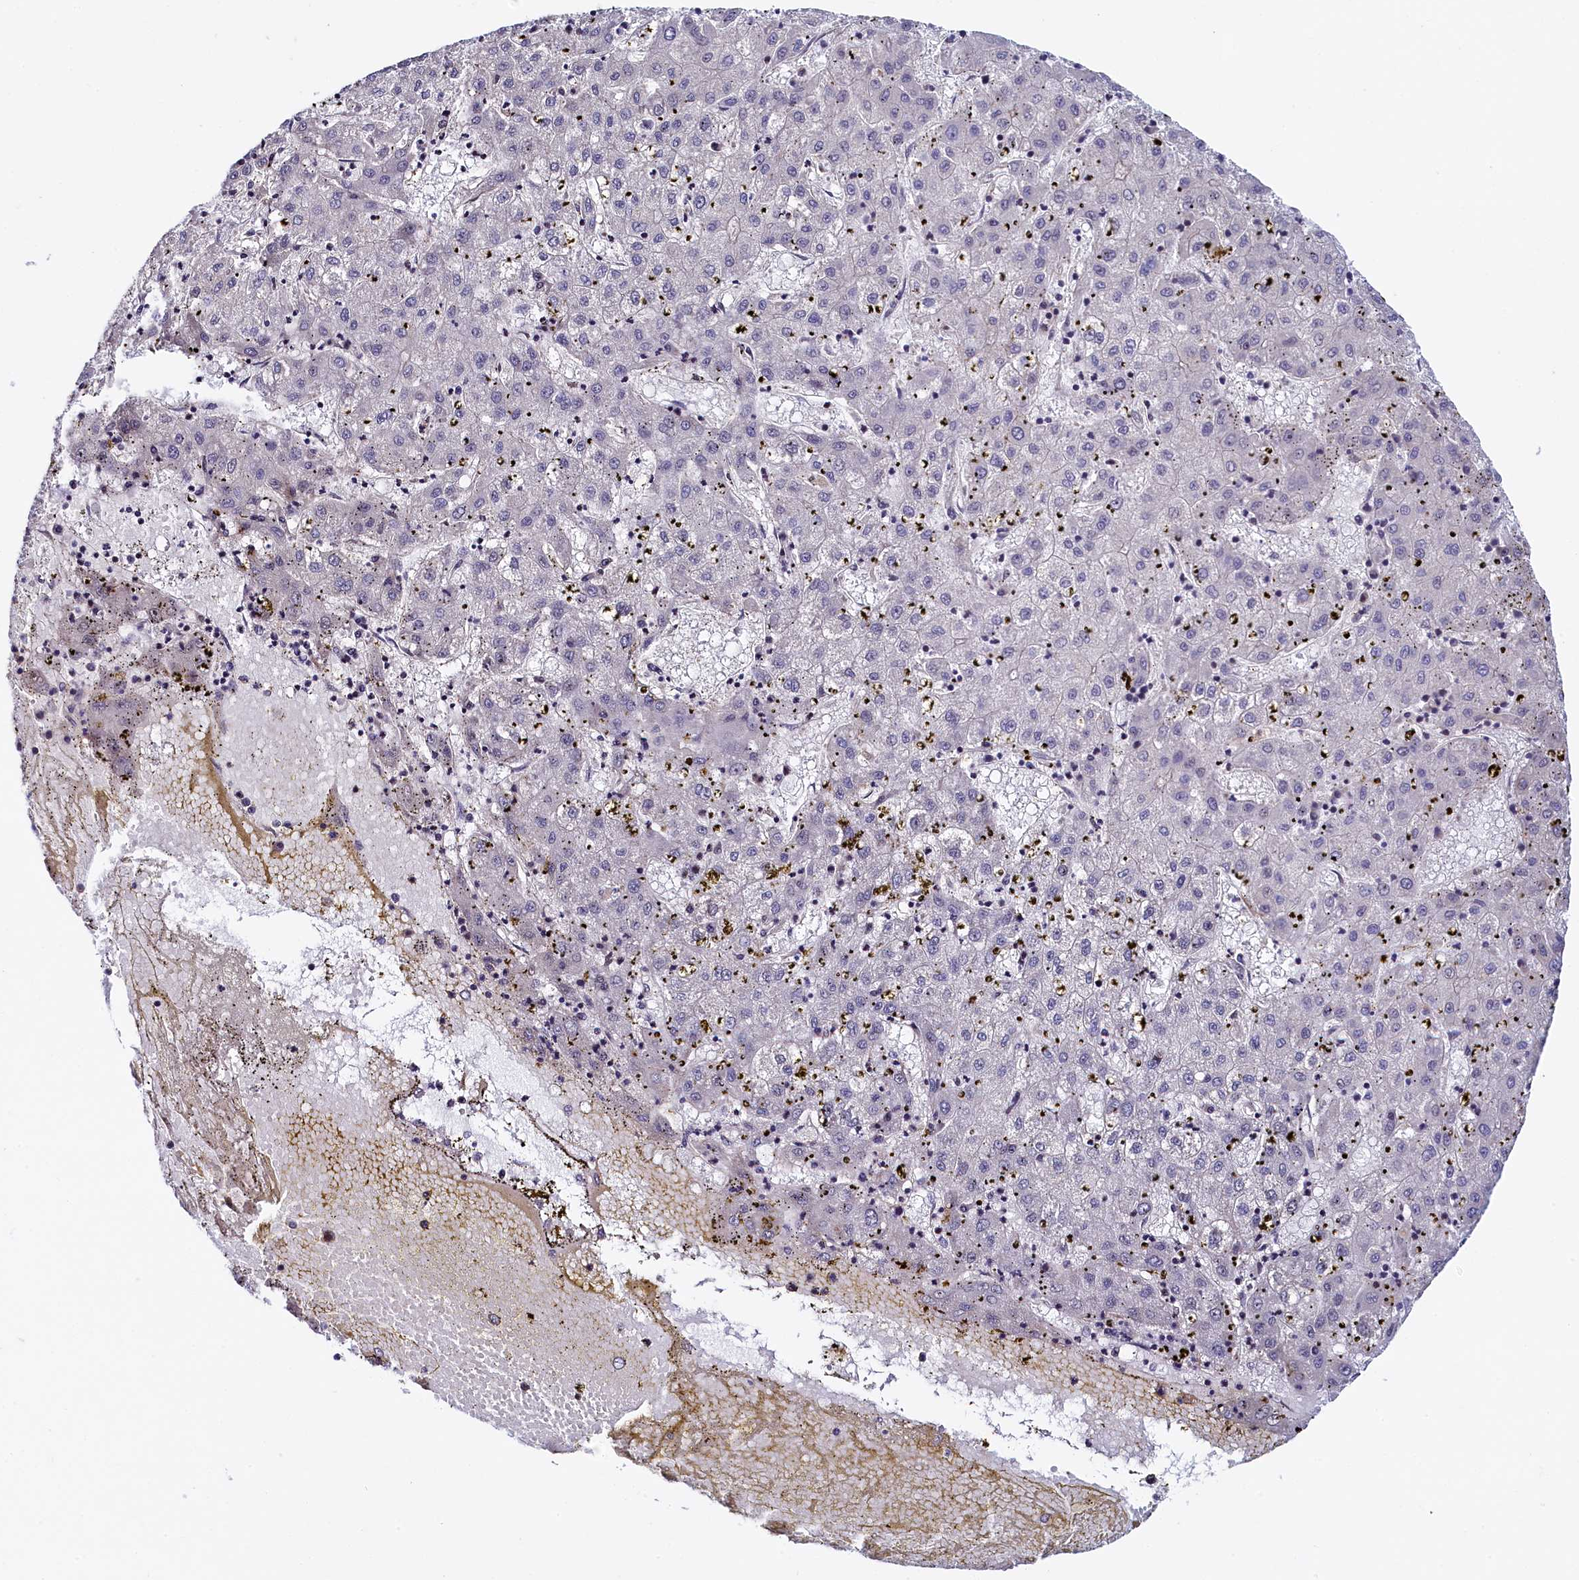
{"staining": {"intensity": "negative", "quantity": "none", "location": "none"}, "tissue": "liver cancer", "cell_type": "Tumor cells", "image_type": "cancer", "snomed": [{"axis": "morphology", "description": "Carcinoma, Hepatocellular, NOS"}, {"axis": "topography", "description": "Liver"}], "caption": "There is no significant expression in tumor cells of liver cancer (hepatocellular carcinoma).", "gene": "INTS14", "patient": {"sex": "male", "age": 72}}